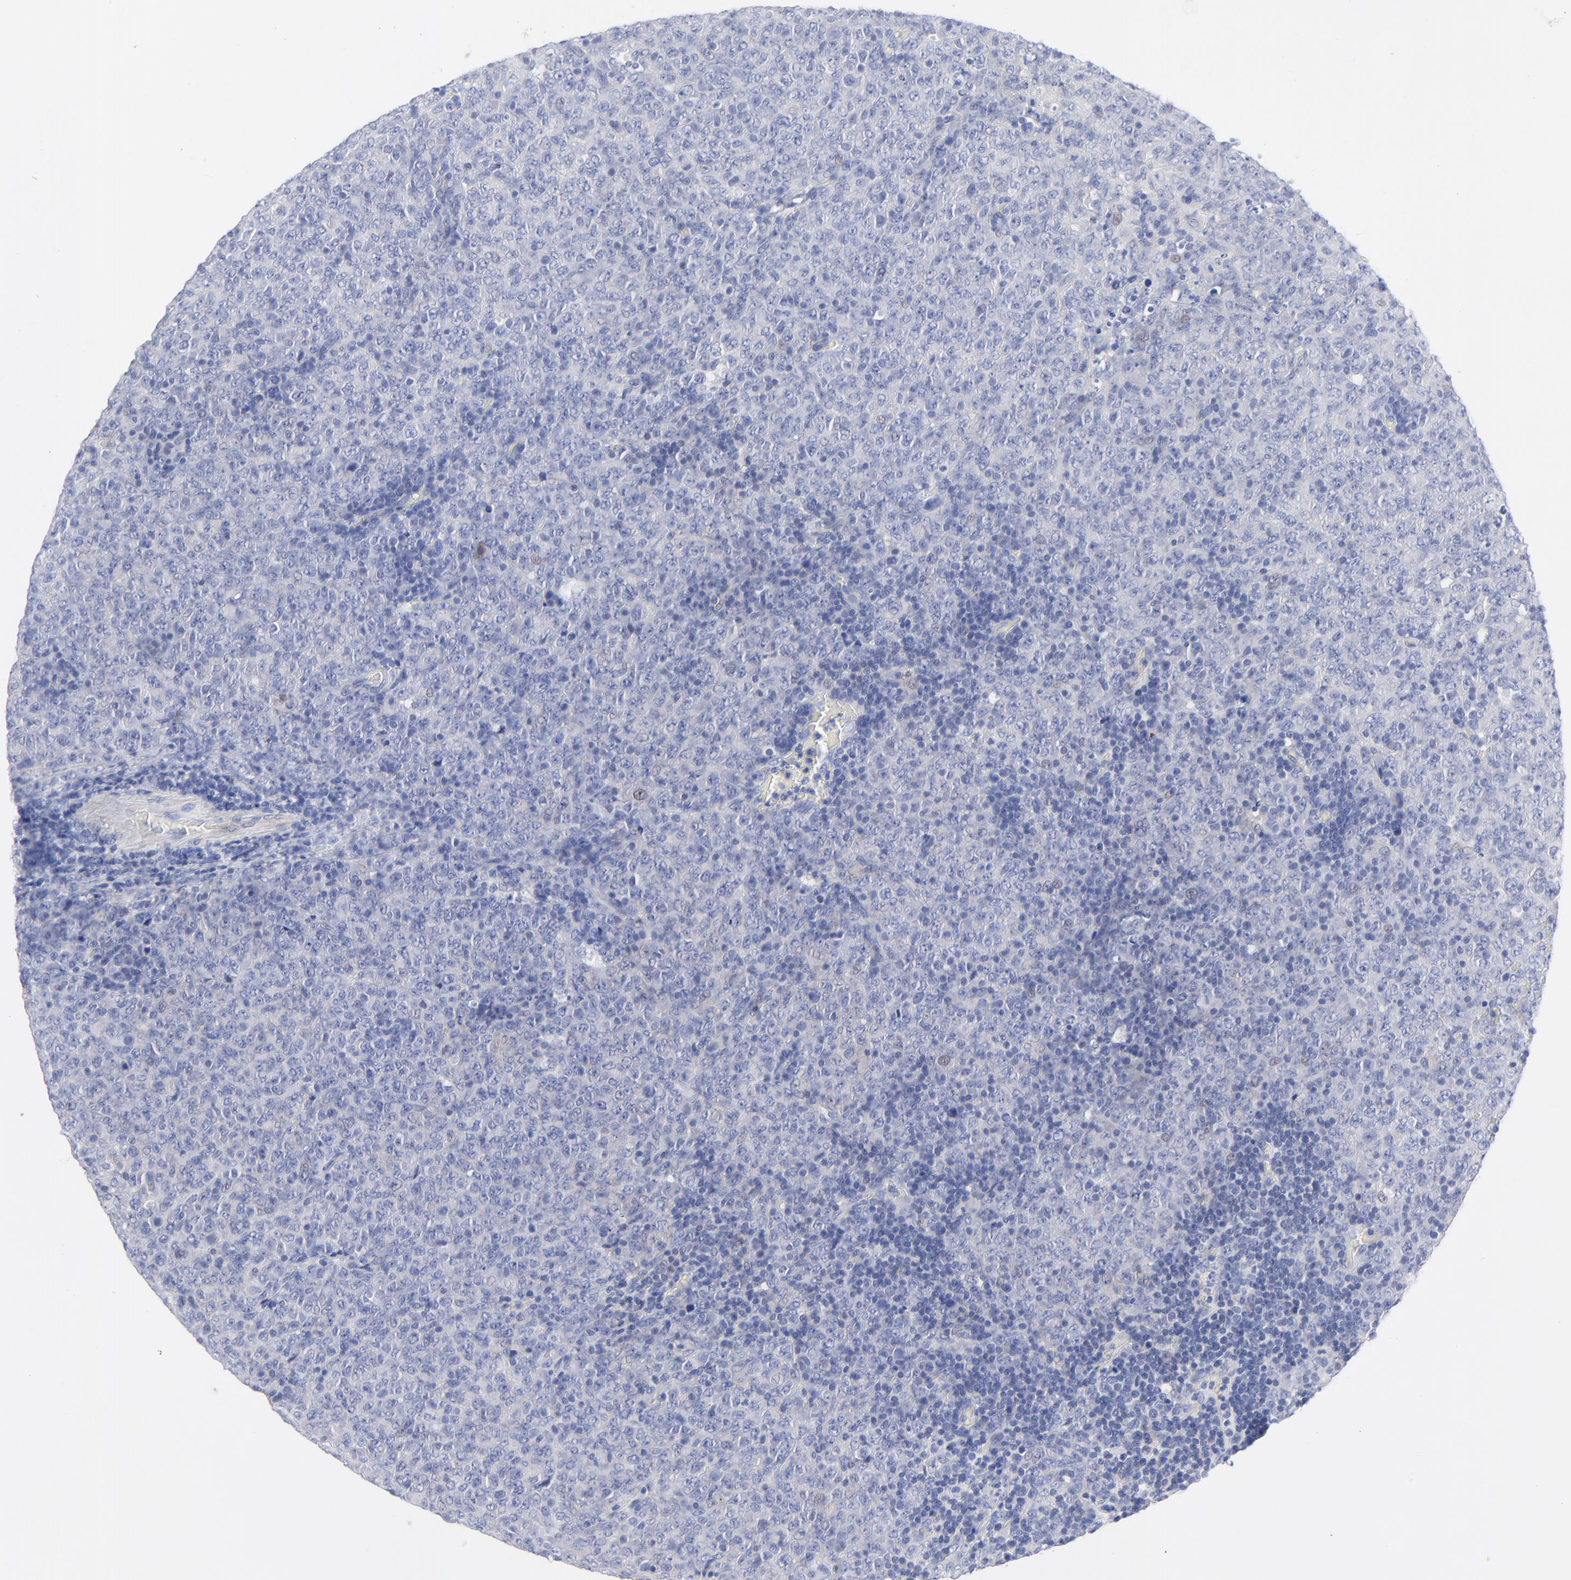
{"staining": {"intensity": "negative", "quantity": "none", "location": "none"}, "tissue": "lymphoma", "cell_type": "Tumor cells", "image_type": "cancer", "snomed": [{"axis": "morphology", "description": "Malignant lymphoma, non-Hodgkin's type, High grade"}, {"axis": "topography", "description": "Tonsil"}], "caption": "IHC of lymphoma displays no expression in tumor cells. (DAB (3,3'-diaminobenzidine) IHC, high magnification).", "gene": "PSD3", "patient": {"sex": "female", "age": 36}}